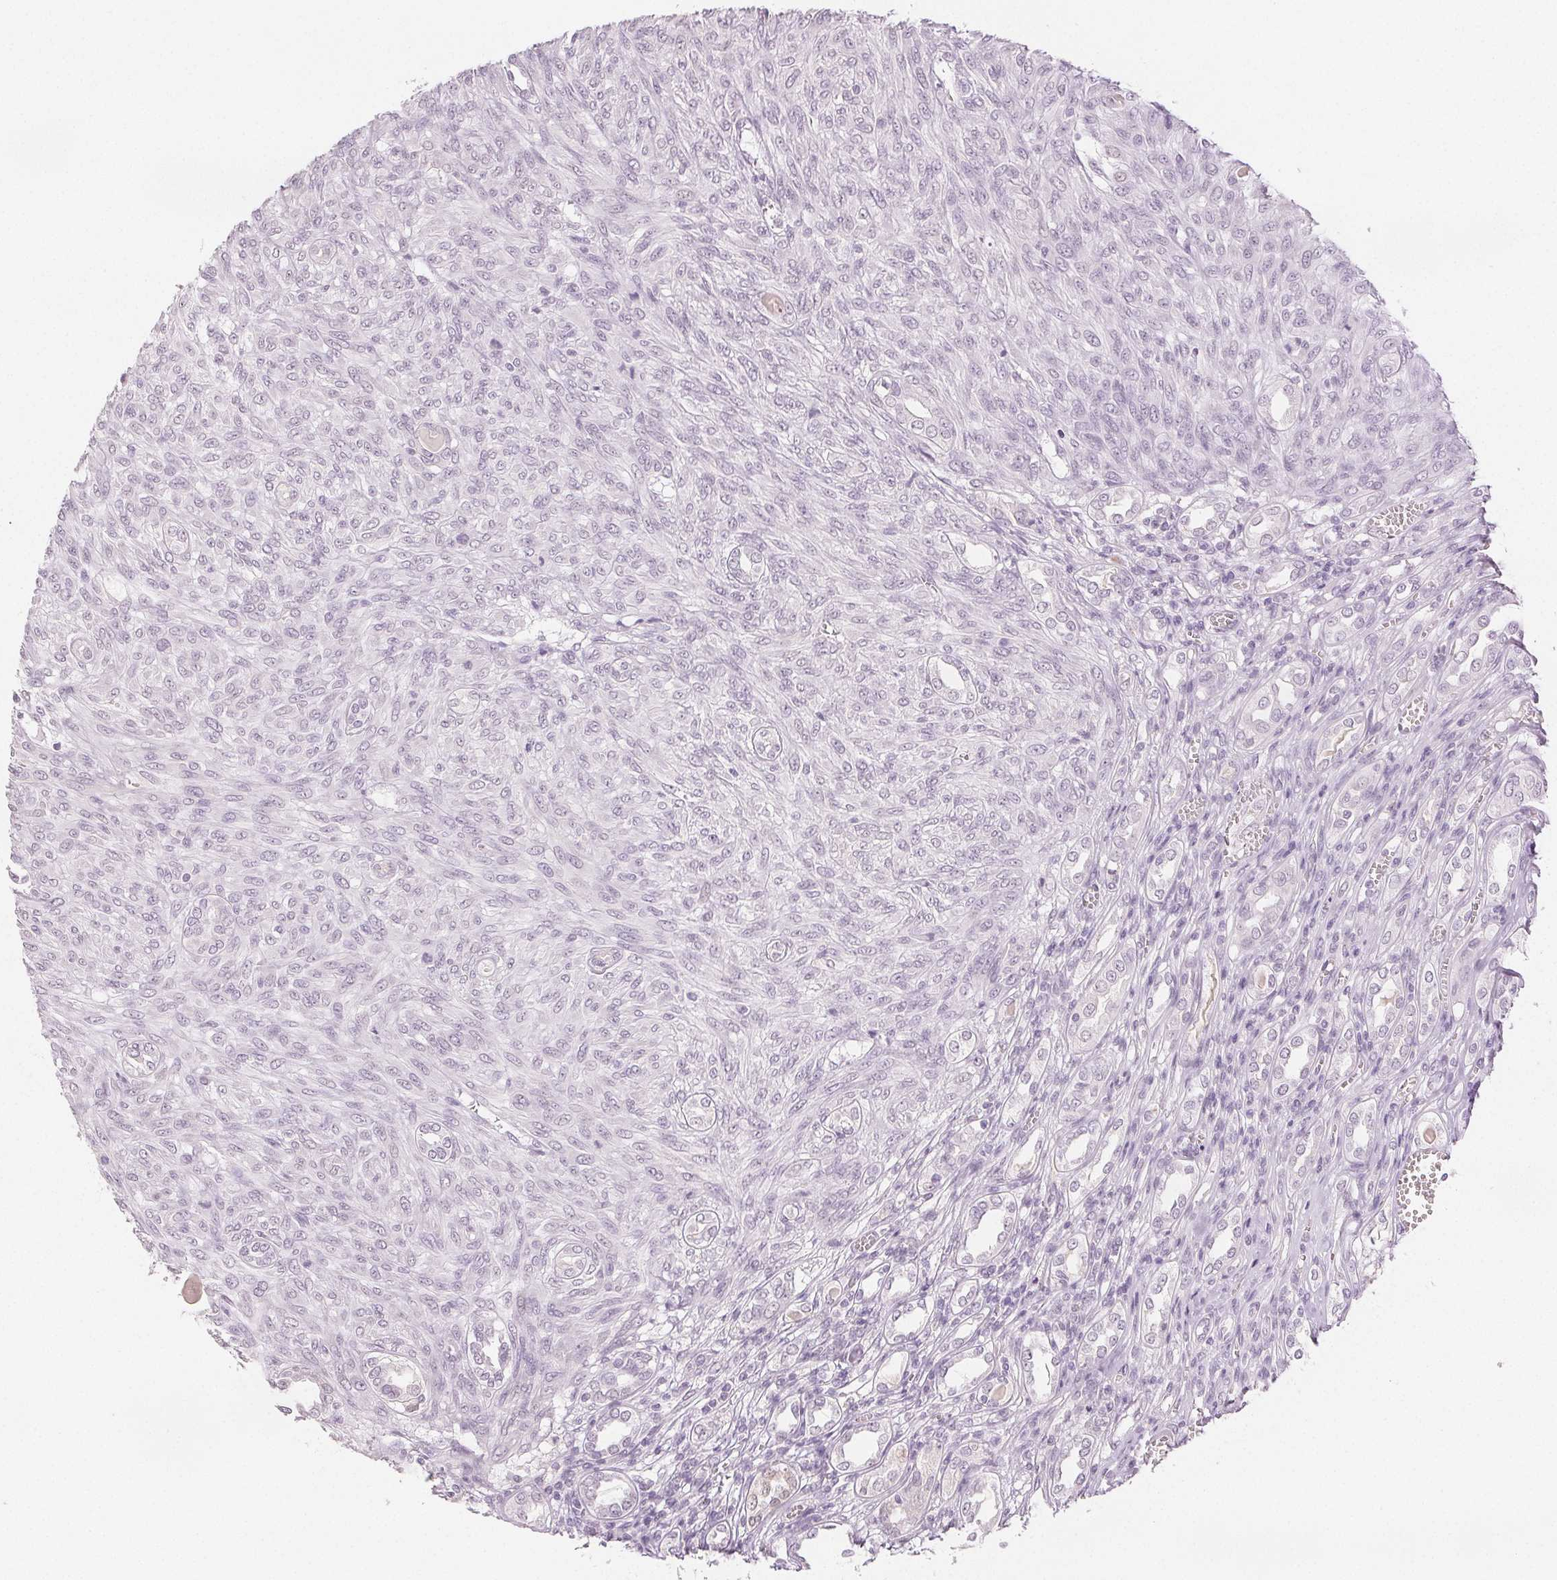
{"staining": {"intensity": "negative", "quantity": "none", "location": "none"}, "tissue": "renal cancer", "cell_type": "Tumor cells", "image_type": "cancer", "snomed": [{"axis": "morphology", "description": "Adenocarcinoma, NOS"}, {"axis": "topography", "description": "Kidney"}], "caption": "Renal cancer stained for a protein using immunohistochemistry (IHC) shows no expression tumor cells.", "gene": "SCGN", "patient": {"sex": "male", "age": 58}}